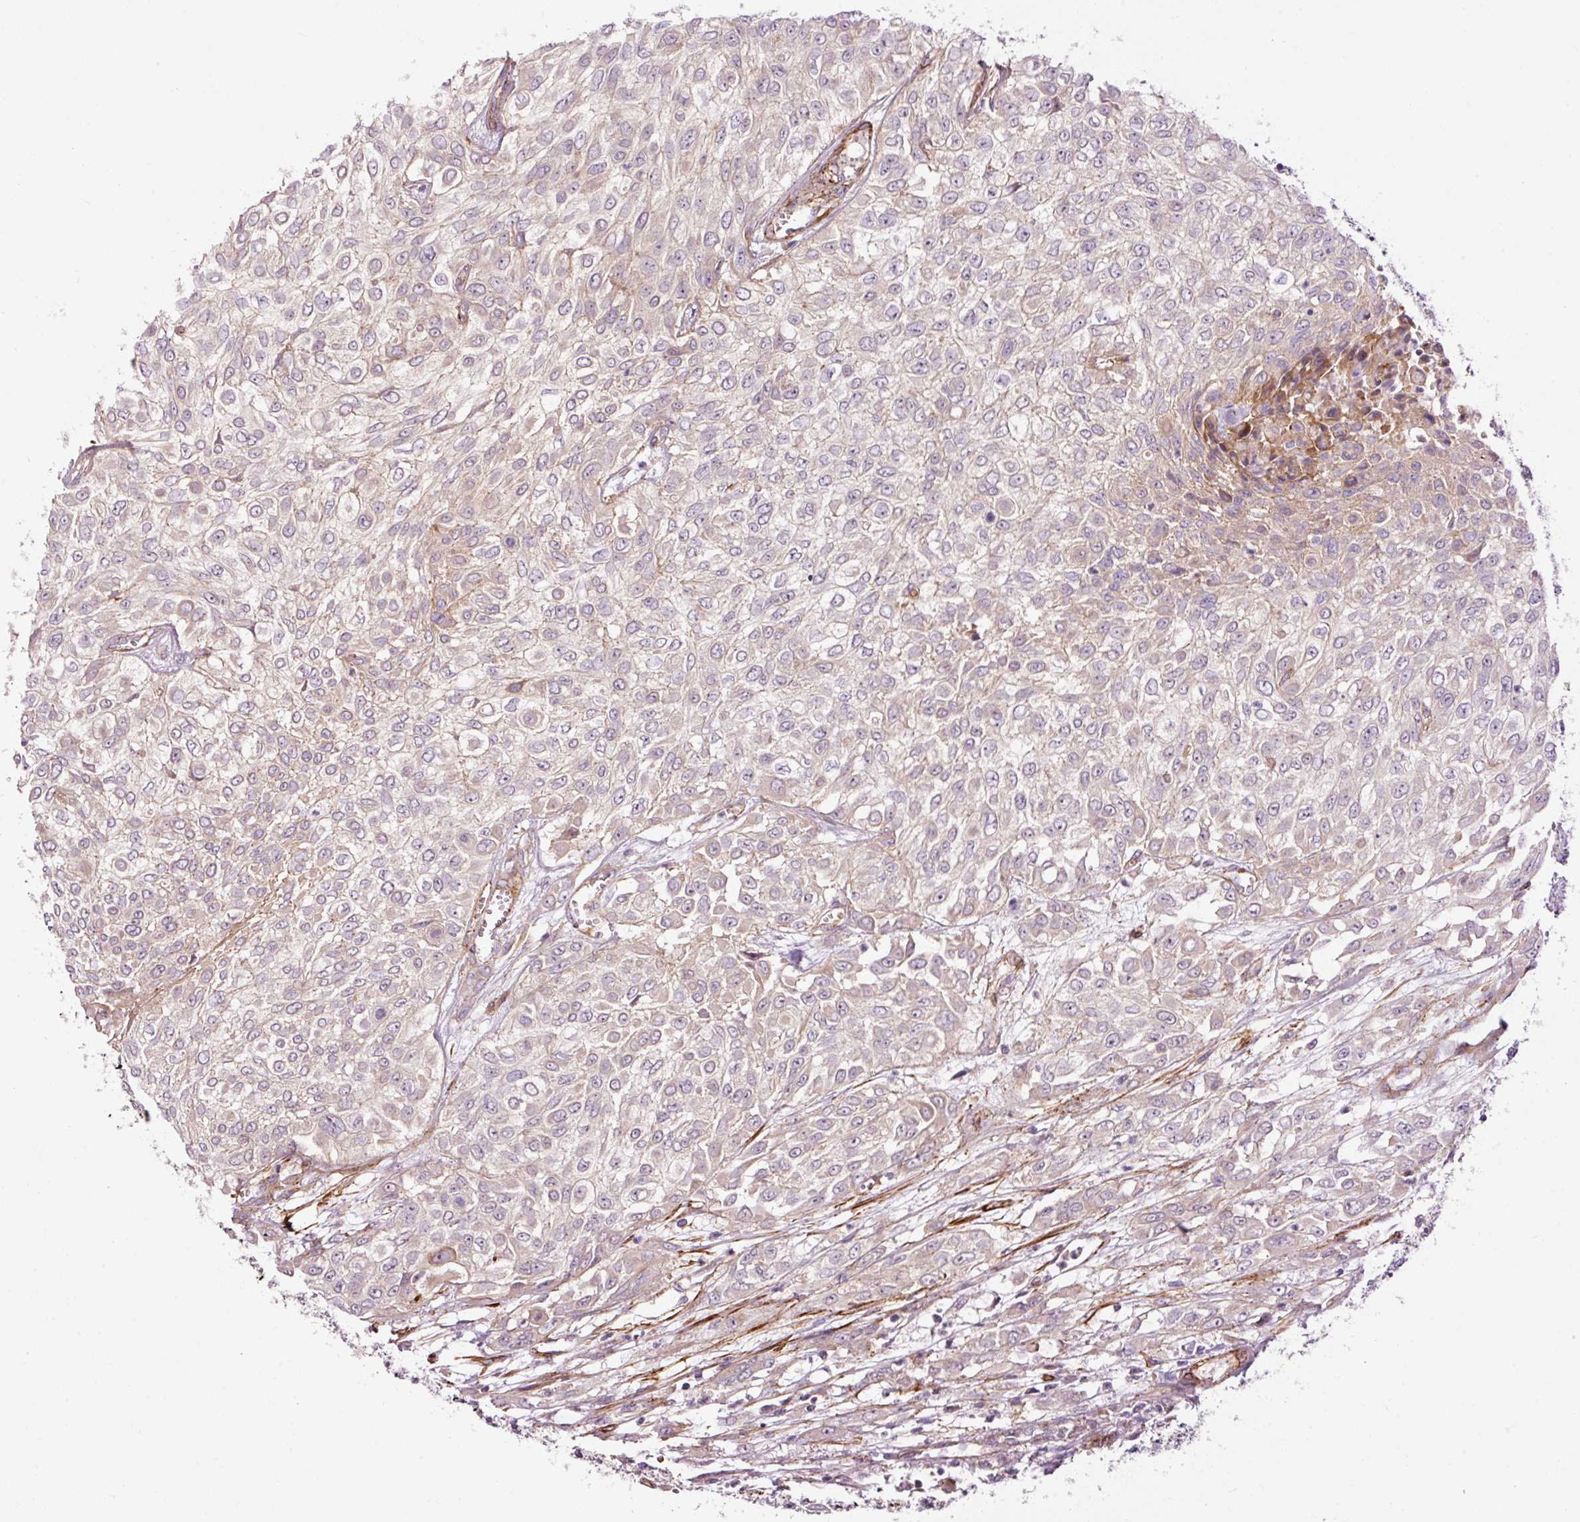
{"staining": {"intensity": "weak", "quantity": "25%-75%", "location": "cytoplasmic/membranous"}, "tissue": "urothelial cancer", "cell_type": "Tumor cells", "image_type": "cancer", "snomed": [{"axis": "morphology", "description": "Urothelial carcinoma, High grade"}, {"axis": "topography", "description": "Urinary bladder"}], "caption": "Tumor cells show weak cytoplasmic/membranous expression in approximately 25%-75% of cells in high-grade urothelial carcinoma.", "gene": "ANKRD20A1", "patient": {"sex": "male", "age": 57}}